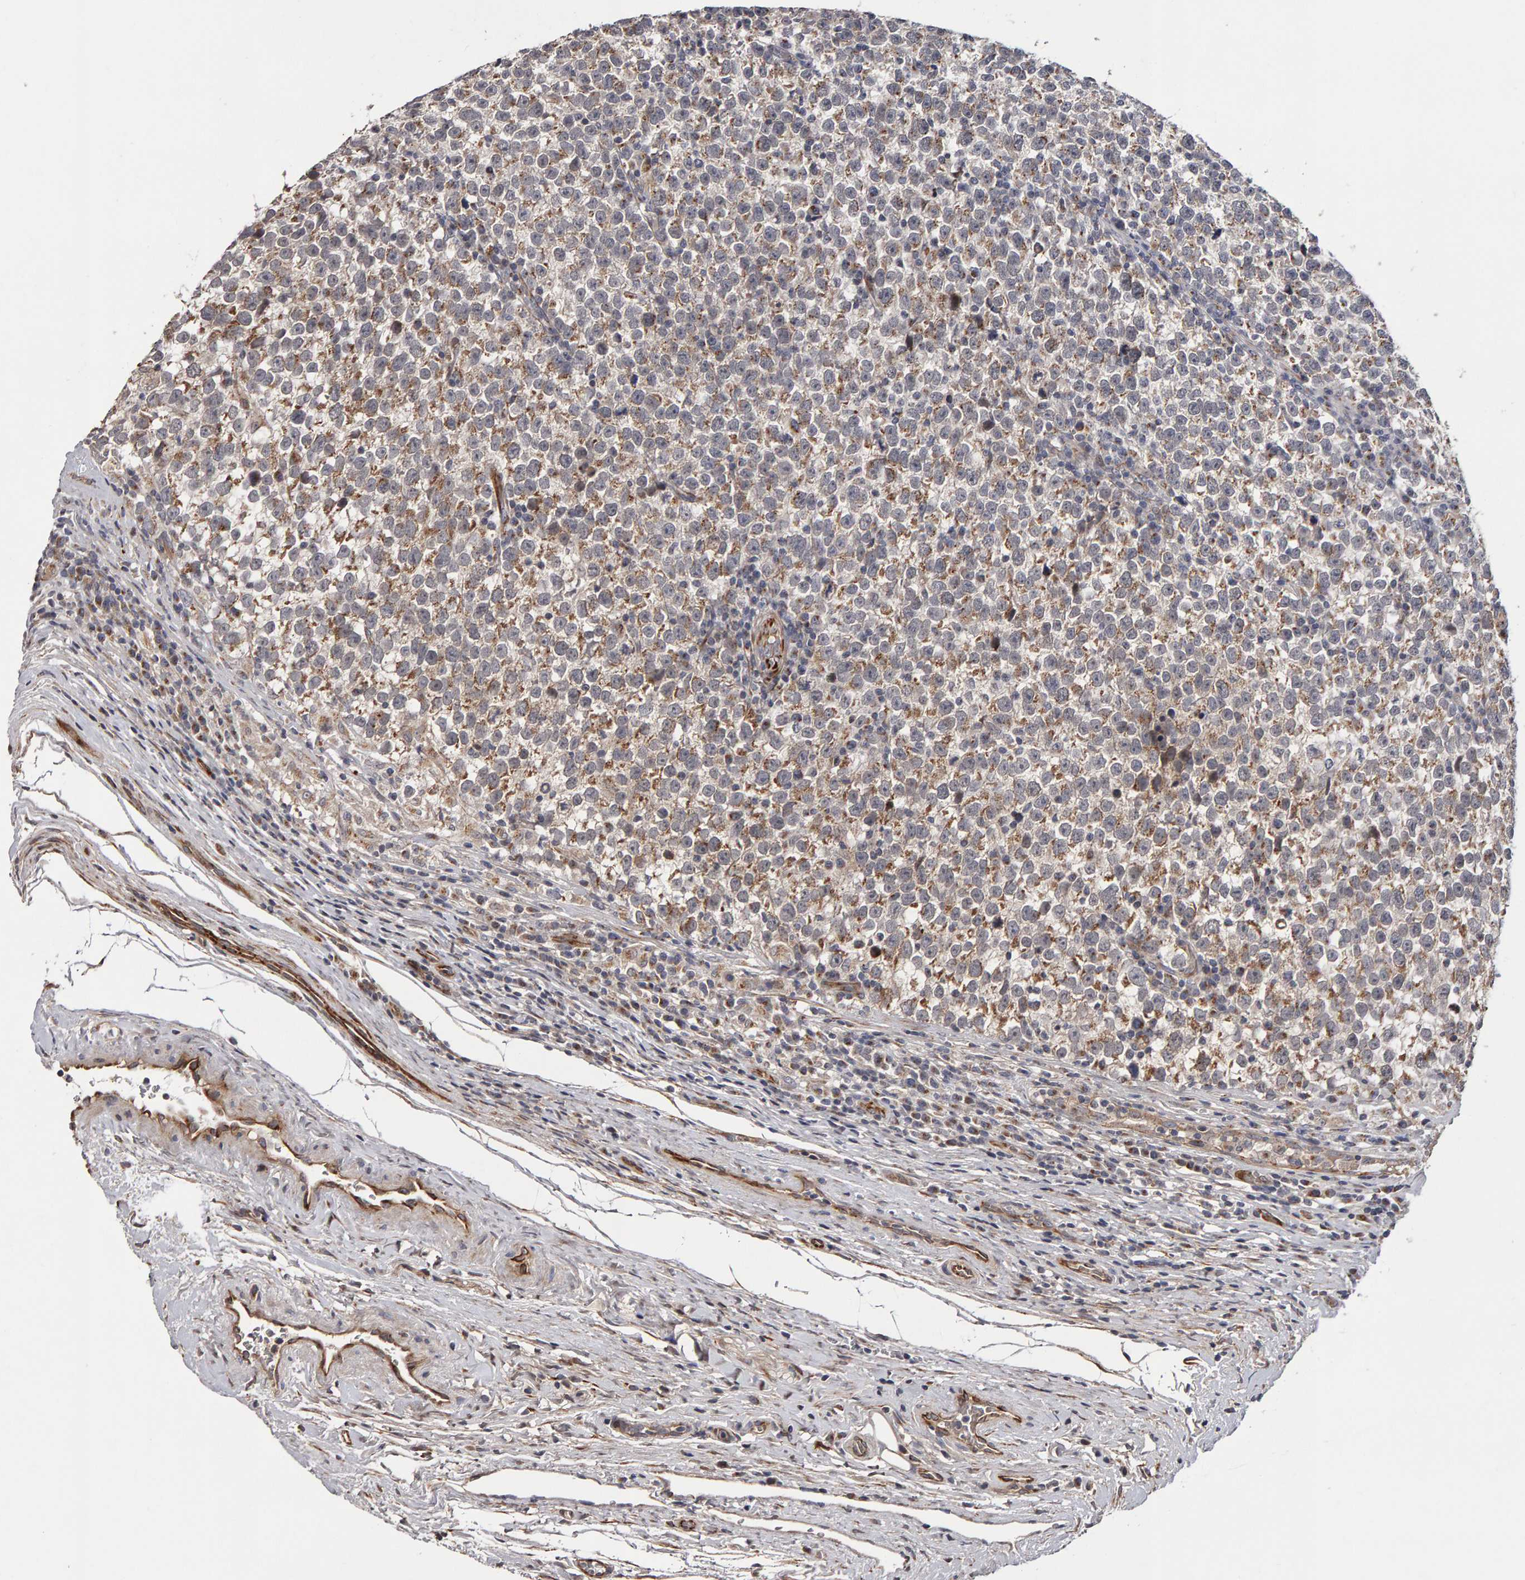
{"staining": {"intensity": "moderate", "quantity": "25%-75%", "location": "cytoplasmic/membranous"}, "tissue": "testis cancer", "cell_type": "Tumor cells", "image_type": "cancer", "snomed": [{"axis": "morphology", "description": "Normal tissue, NOS"}, {"axis": "morphology", "description": "Seminoma, NOS"}, {"axis": "topography", "description": "Testis"}], "caption": "Testis cancer (seminoma) was stained to show a protein in brown. There is medium levels of moderate cytoplasmic/membranous expression in about 25%-75% of tumor cells. The staining was performed using DAB (3,3'-diaminobenzidine), with brown indicating positive protein expression. Nuclei are stained blue with hematoxylin.", "gene": "CANT1", "patient": {"sex": "male", "age": 43}}